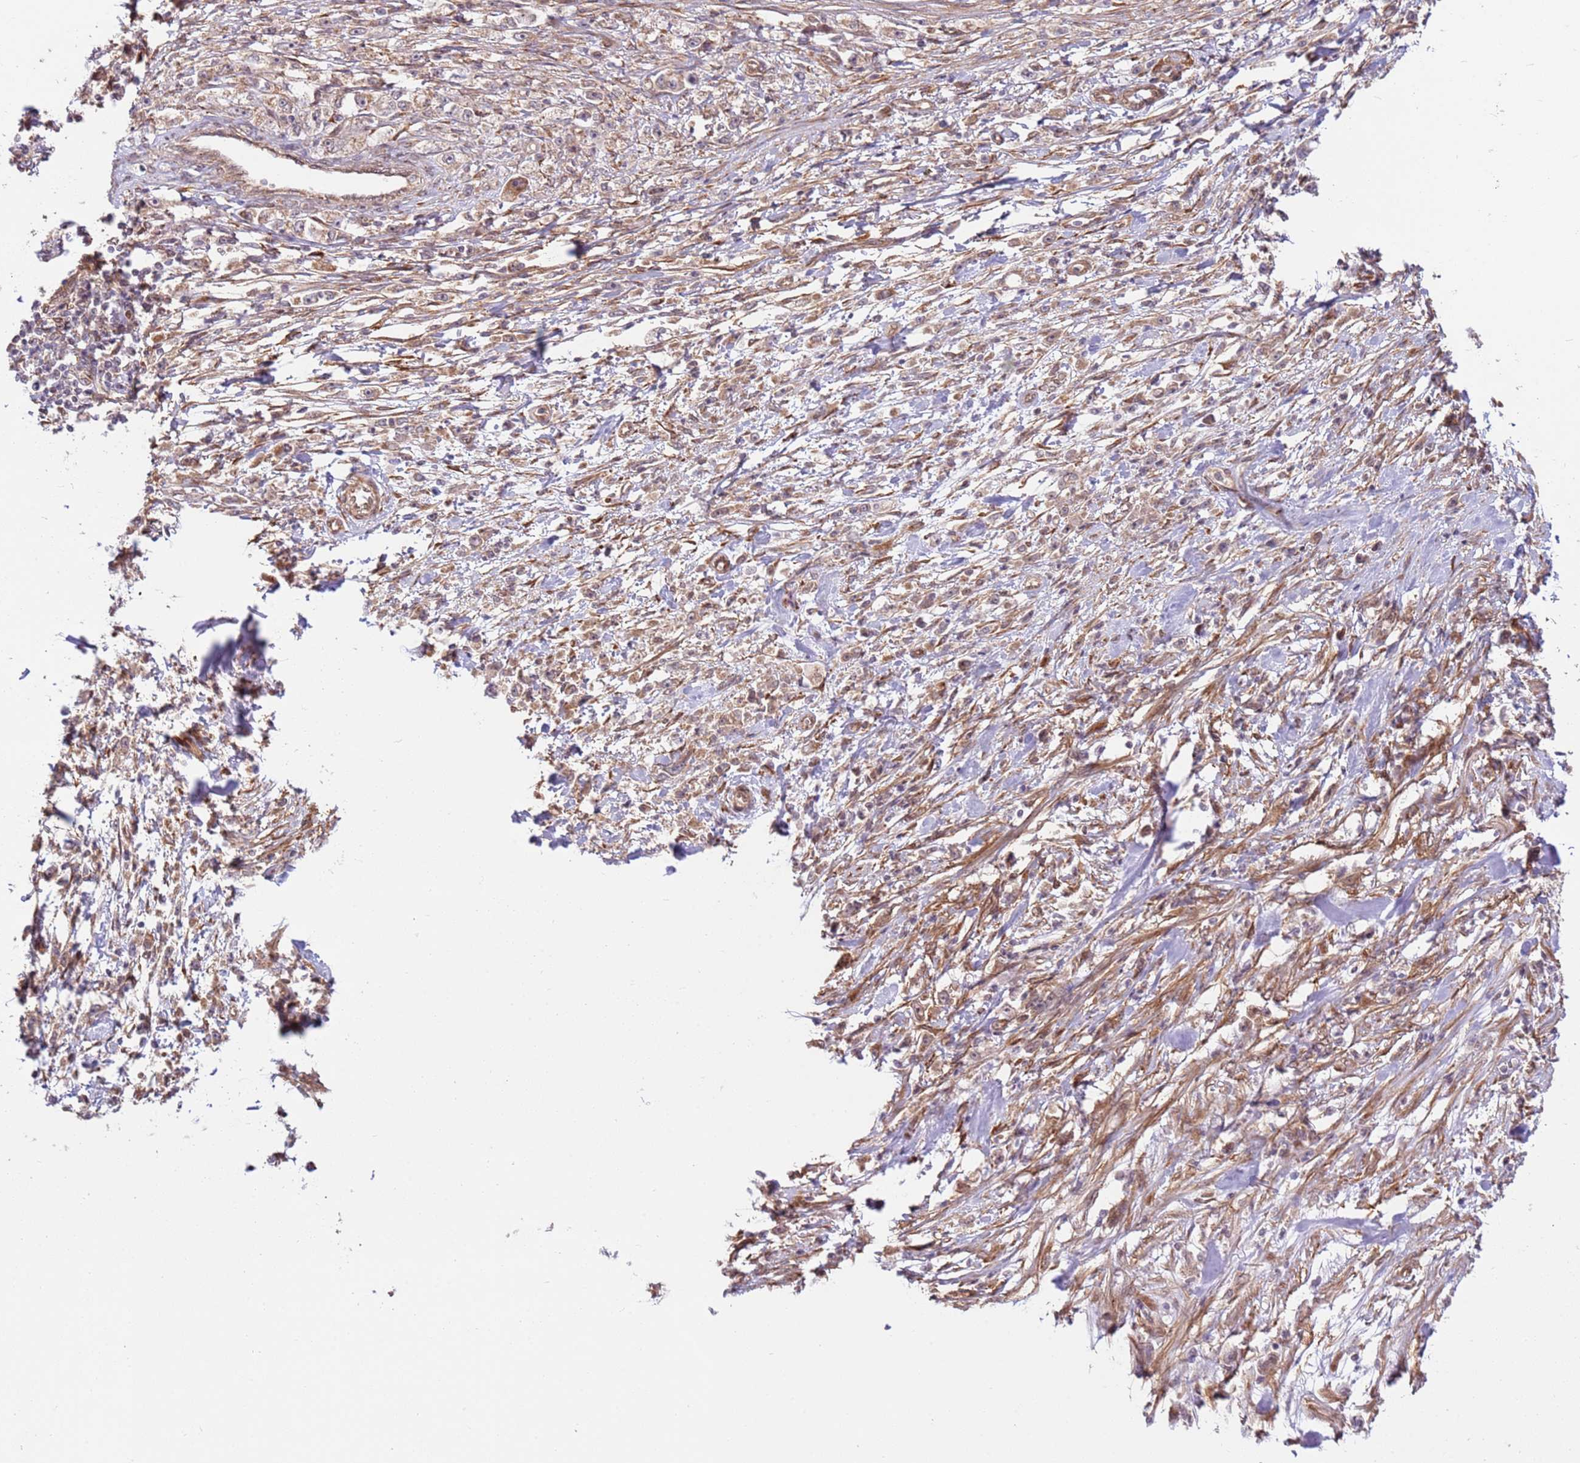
{"staining": {"intensity": "weak", "quantity": ">75%", "location": "cytoplasmic/membranous"}, "tissue": "stomach cancer", "cell_type": "Tumor cells", "image_type": "cancer", "snomed": [{"axis": "morphology", "description": "Adenocarcinoma, NOS"}, {"axis": "topography", "description": "Stomach"}], "caption": "High-magnification brightfield microscopy of stomach cancer stained with DAB (3,3'-diaminobenzidine) (brown) and counterstained with hematoxylin (blue). tumor cells exhibit weak cytoplasmic/membranous staining is seen in approximately>75% of cells.", "gene": "DCAF4", "patient": {"sex": "female", "age": 59}}